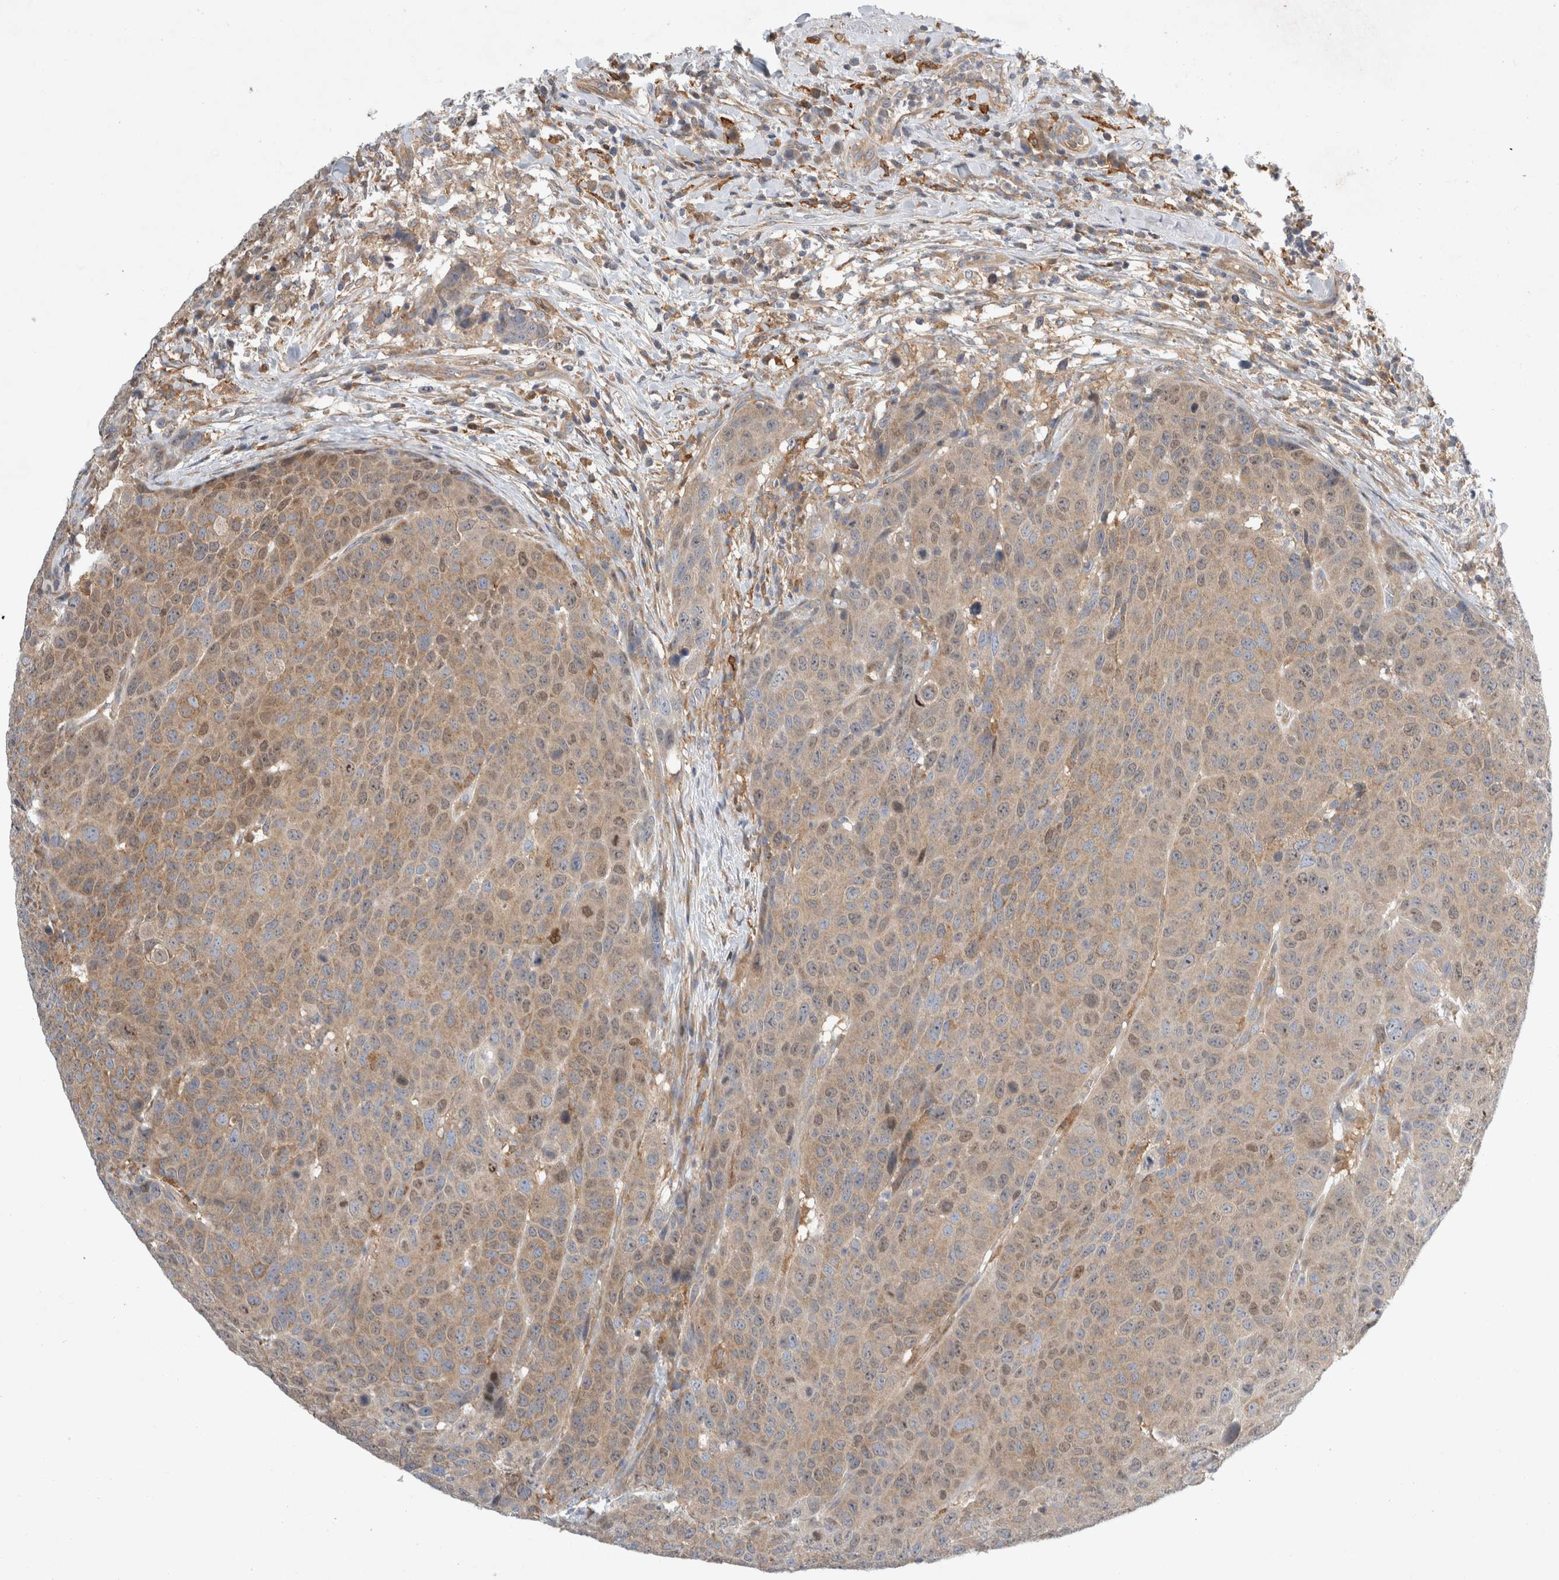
{"staining": {"intensity": "moderate", "quantity": ">75%", "location": "cytoplasmic/membranous,nuclear"}, "tissue": "head and neck cancer", "cell_type": "Tumor cells", "image_type": "cancer", "snomed": [{"axis": "morphology", "description": "Squamous cell carcinoma, NOS"}, {"axis": "topography", "description": "Head-Neck"}], "caption": "Head and neck cancer (squamous cell carcinoma) stained for a protein (brown) shows moderate cytoplasmic/membranous and nuclear positive expression in approximately >75% of tumor cells.", "gene": "CDCA7L", "patient": {"sex": "male", "age": 66}}